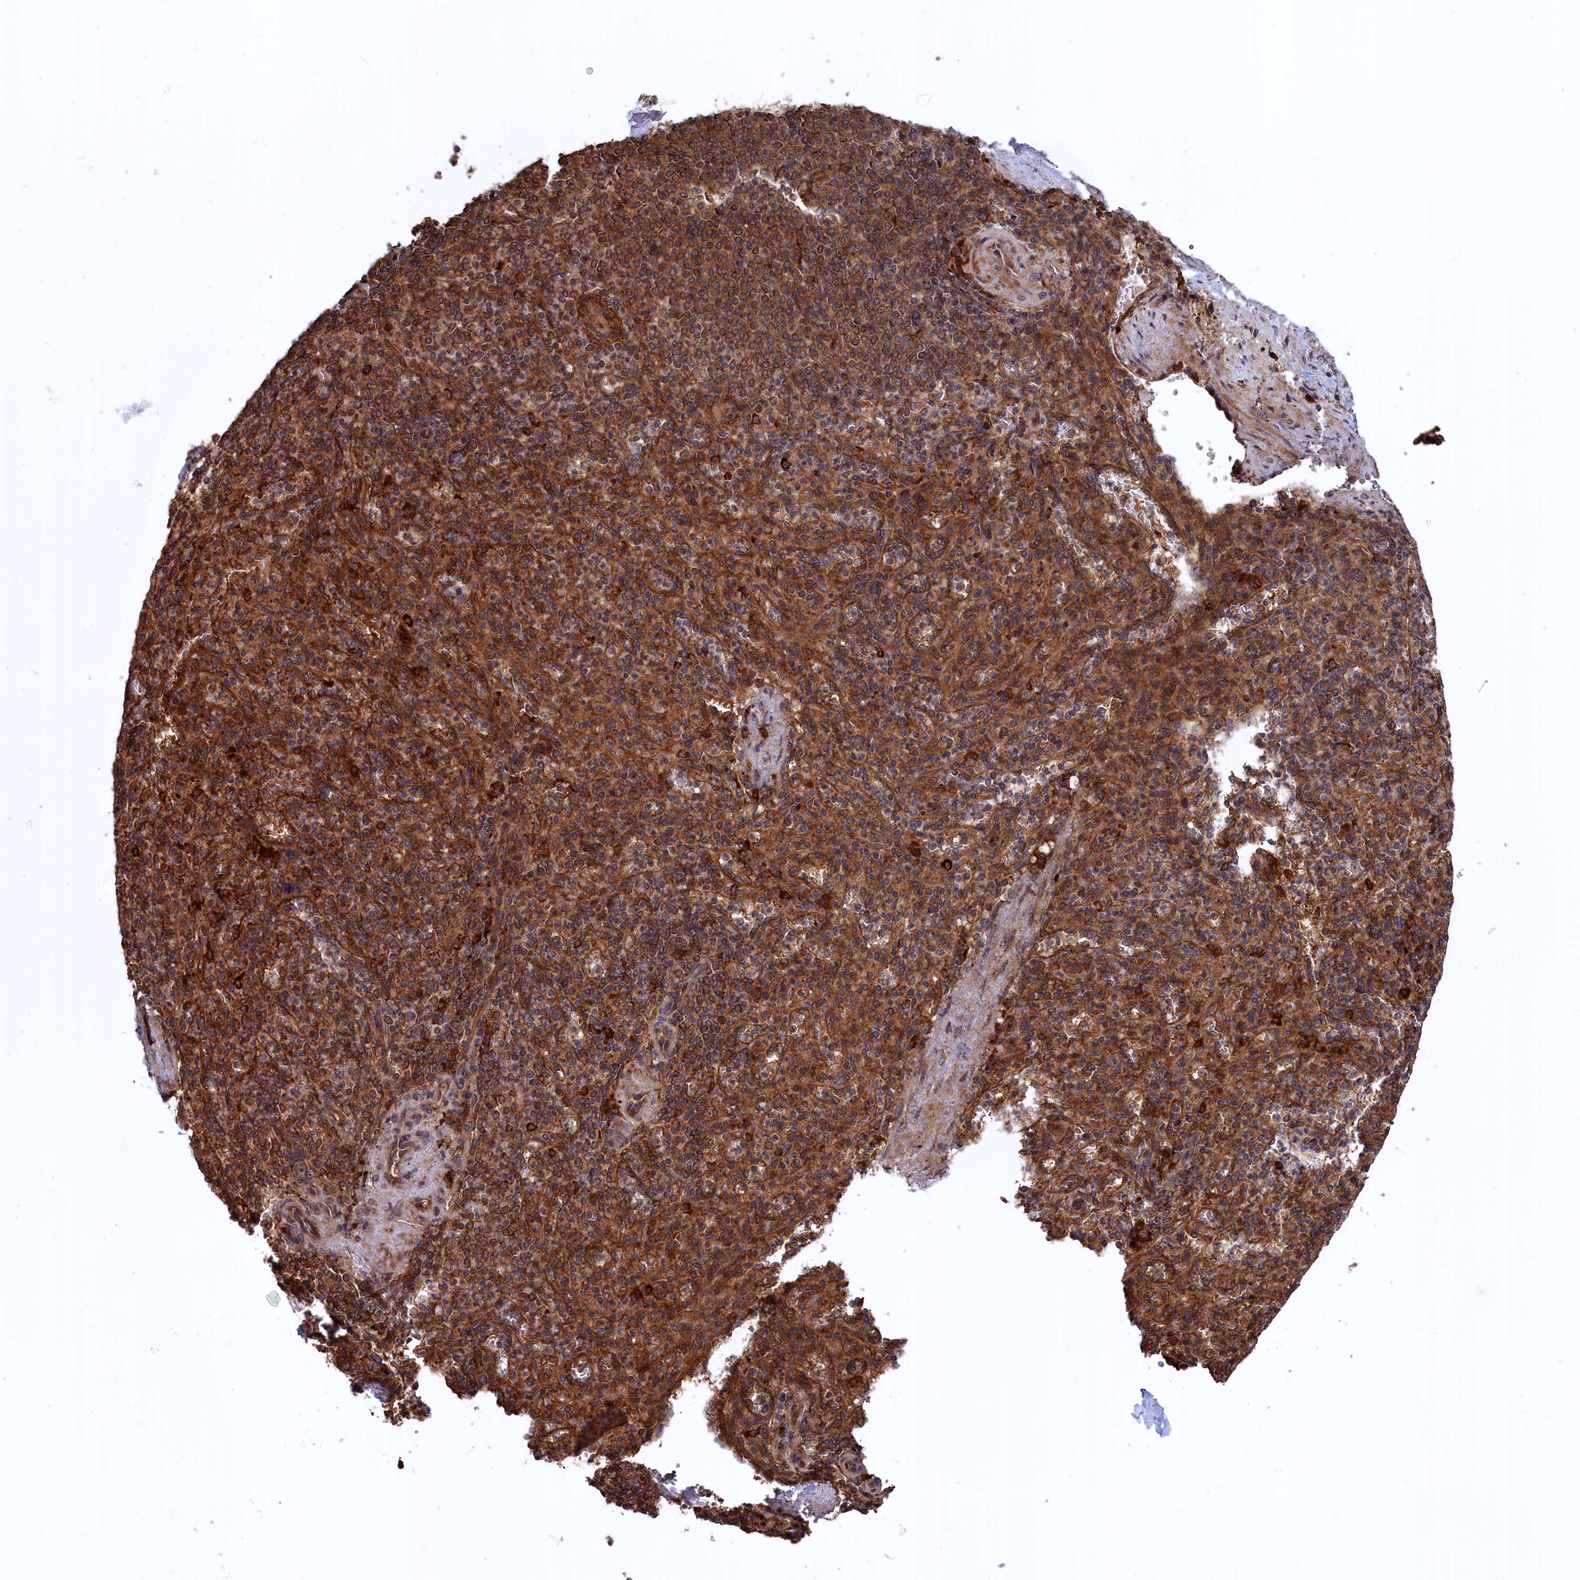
{"staining": {"intensity": "strong", "quantity": "25%-75%", "location": "cytoplasmic/membranous"}, "tissue": "spleen", "cell_type": "Cells in red pulp", "image_type": "normal", "snomed": [{"axis": "morphology", "description": "Normal tissue, NOS"}, {"axis": "topography", "description": "Spleen"}], "caption": "The image demonstrates a brown stain indicating the presence of a protein in the cytoplasmic/membranous of cells in red pulp in spleen.", "gene": "PLA2G4C", "patient": {"sex": "female", "age": 74}}